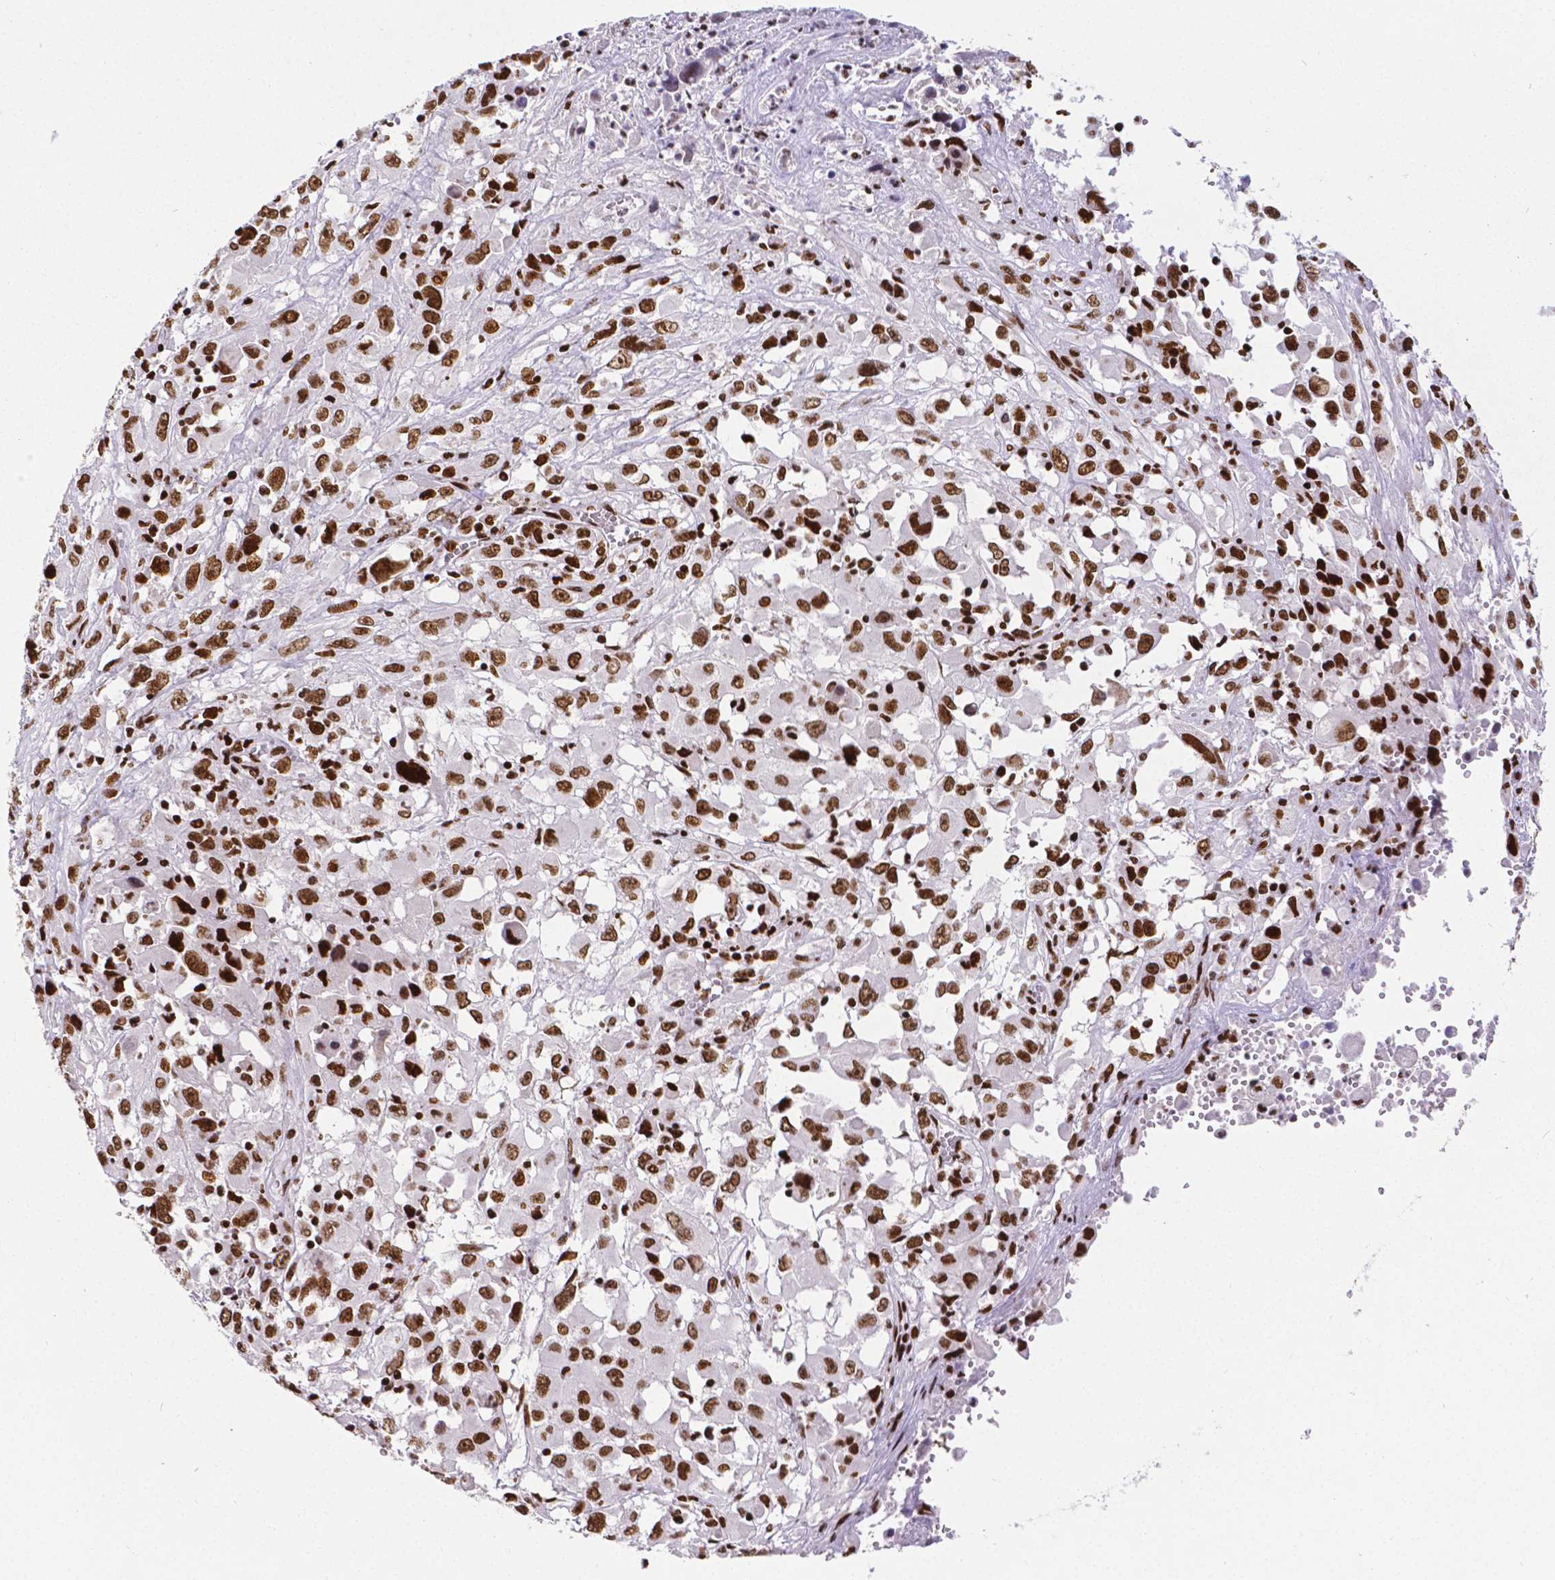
{"staining": {"intensity": "strong", "quantity": ">75%", "location": "nuclear"}, "tissue": "melanoma", "cell_type": "Tumor cells", "image_type": "cancer", "snomed": [{"axis": "morphology", "description": "Malignant melanoma, Metastatic site"}, {"axis": "topography", "description": "Soft tissue"}], "caption": "Strong nuclear expression for a protein is identified in approximately >75% of tumor cells of malignant melanoma (metastatic site) using immunohistochemistry (IHC).", "gene": "CTCF", "patient": {"sex": "male", "age": 50}}